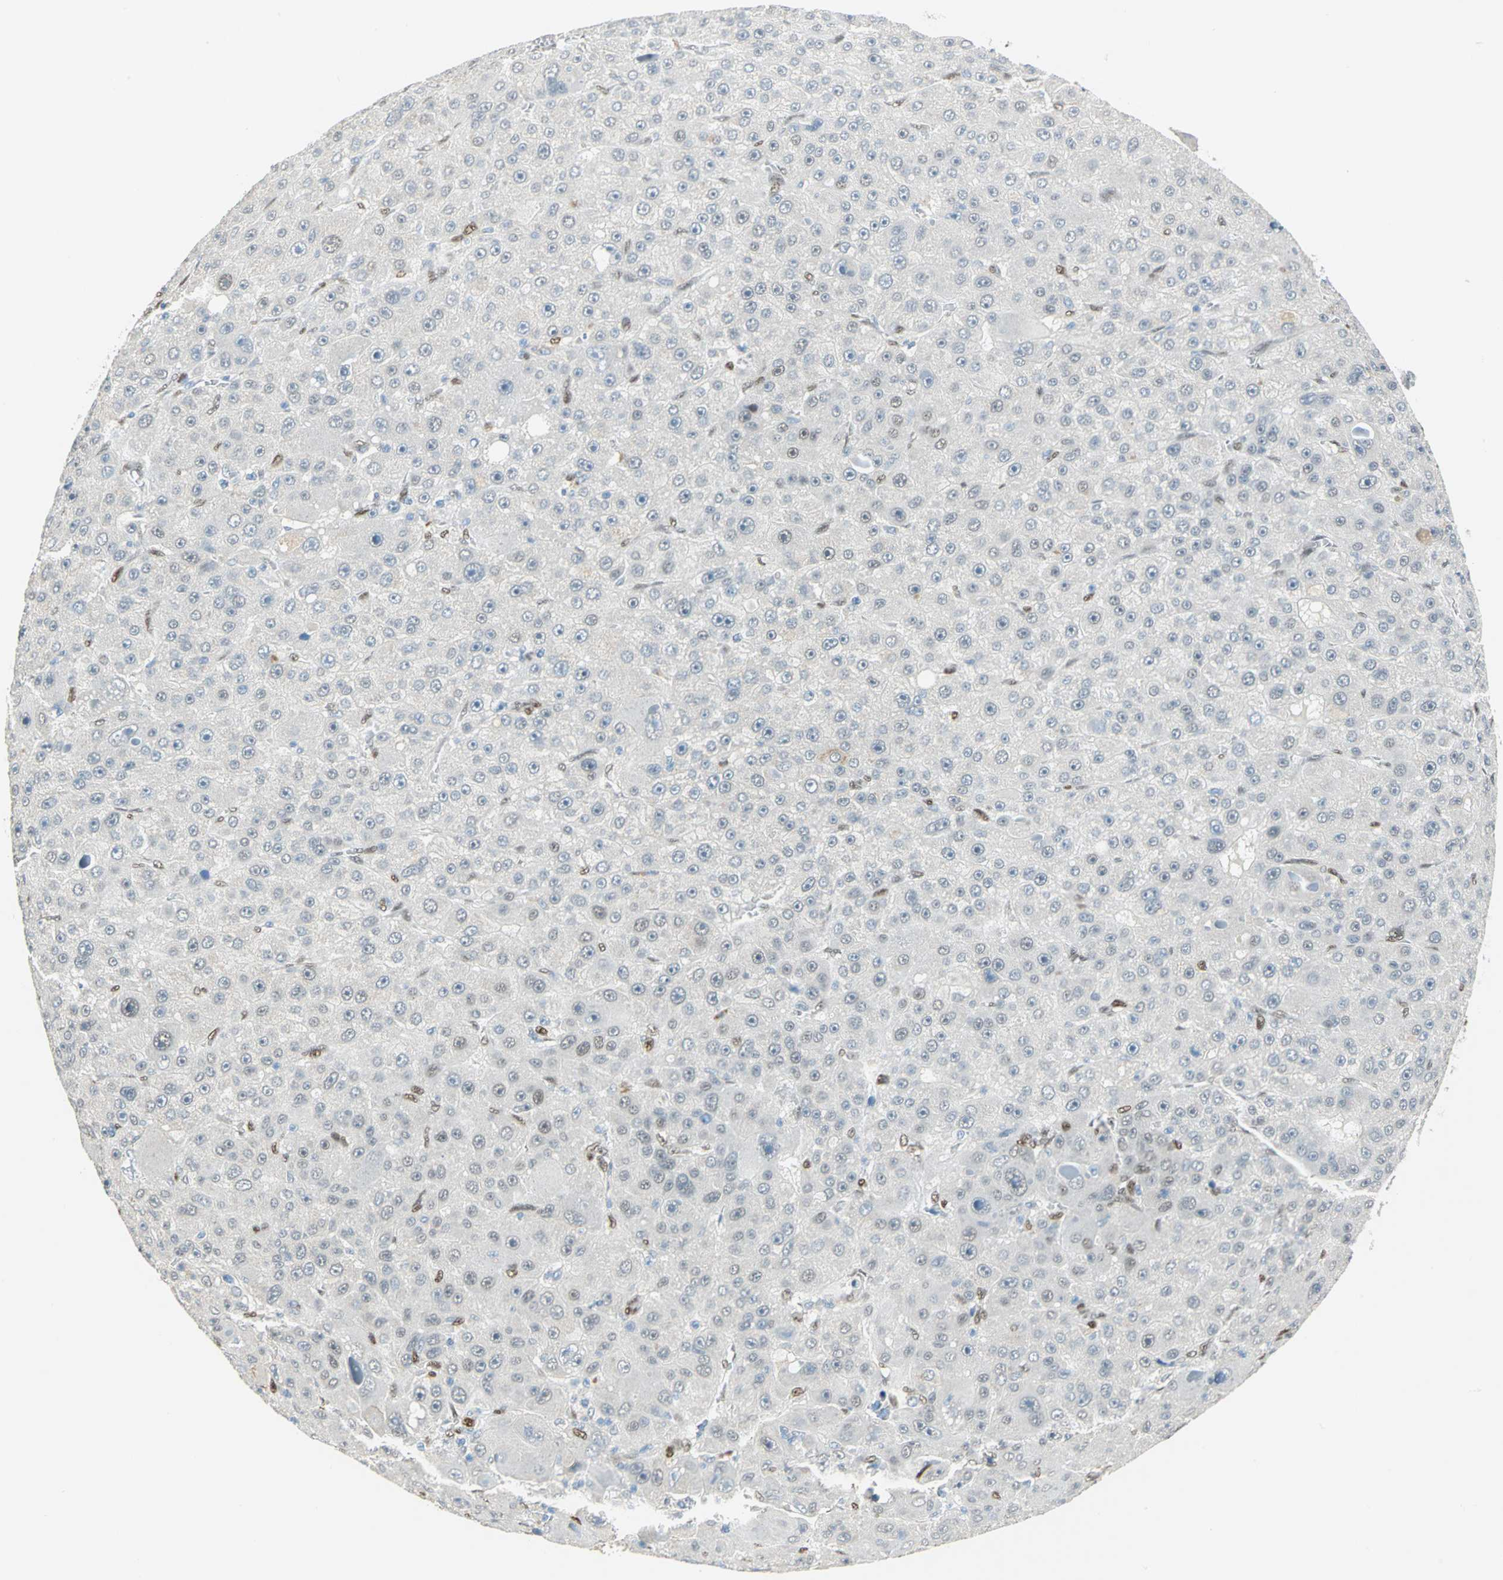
{"staining": {"intensity": "negative", "quantity": "none", "location": "none"}, "tissue": "liver cancer", "cell_type": "Tumor cells", "image_type": "cancer", "snomed": [{"axis": "morphology", "description": "Carcinoma, Hepatocellular, NOS"}, {"axis": "topography", "description": "Liver"}], "caption": "A photomicrograph of hepatocellular carcinoma (liver) stained for a protein reveals no brown staining in tumor cells.", "gene": "RBFOX2", "patient": {"sex": "male", "age": 76}}